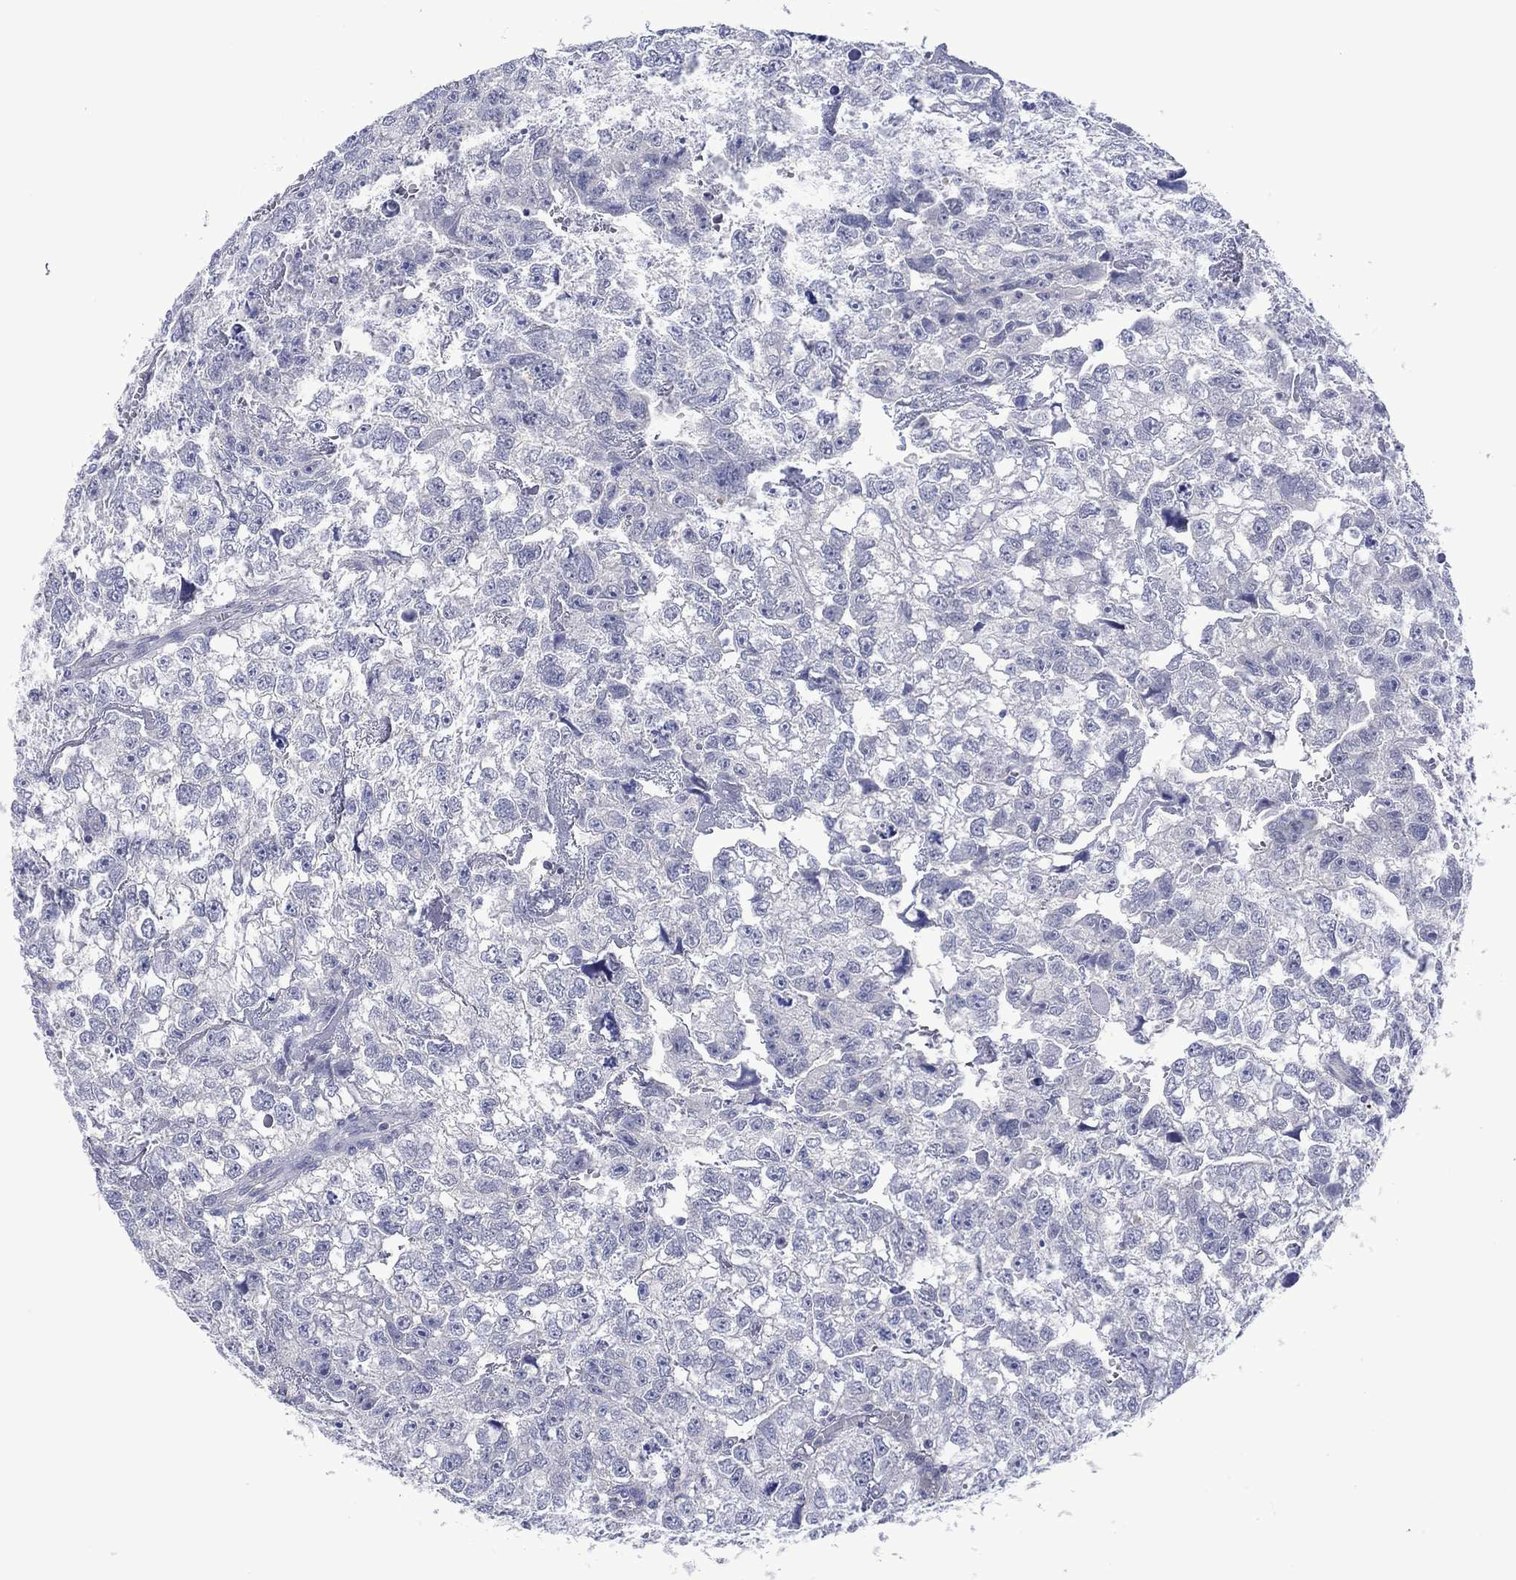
{"staining": {"intensity": "negative", "quantity": "none", "location": "none"}, "tissue": "testis cancer", "cell_type": "Tumor cells", "image_type": "cancer", "snomed": [{"axis": "morphology", "description": "Carcinoma, Embryonal, NOS"}, {"axis": "morphology", "description": "Teratoma, malignant, NOS"}, {"axis": "topography", "description": "Testis"}], "caption": "Immunohistochemistry of human testis cancer (malignant teratoma) demonstrates no expression in tumor cells.", "gene": "FER1L6", "patient": {"sex": "male", "age": 44}}